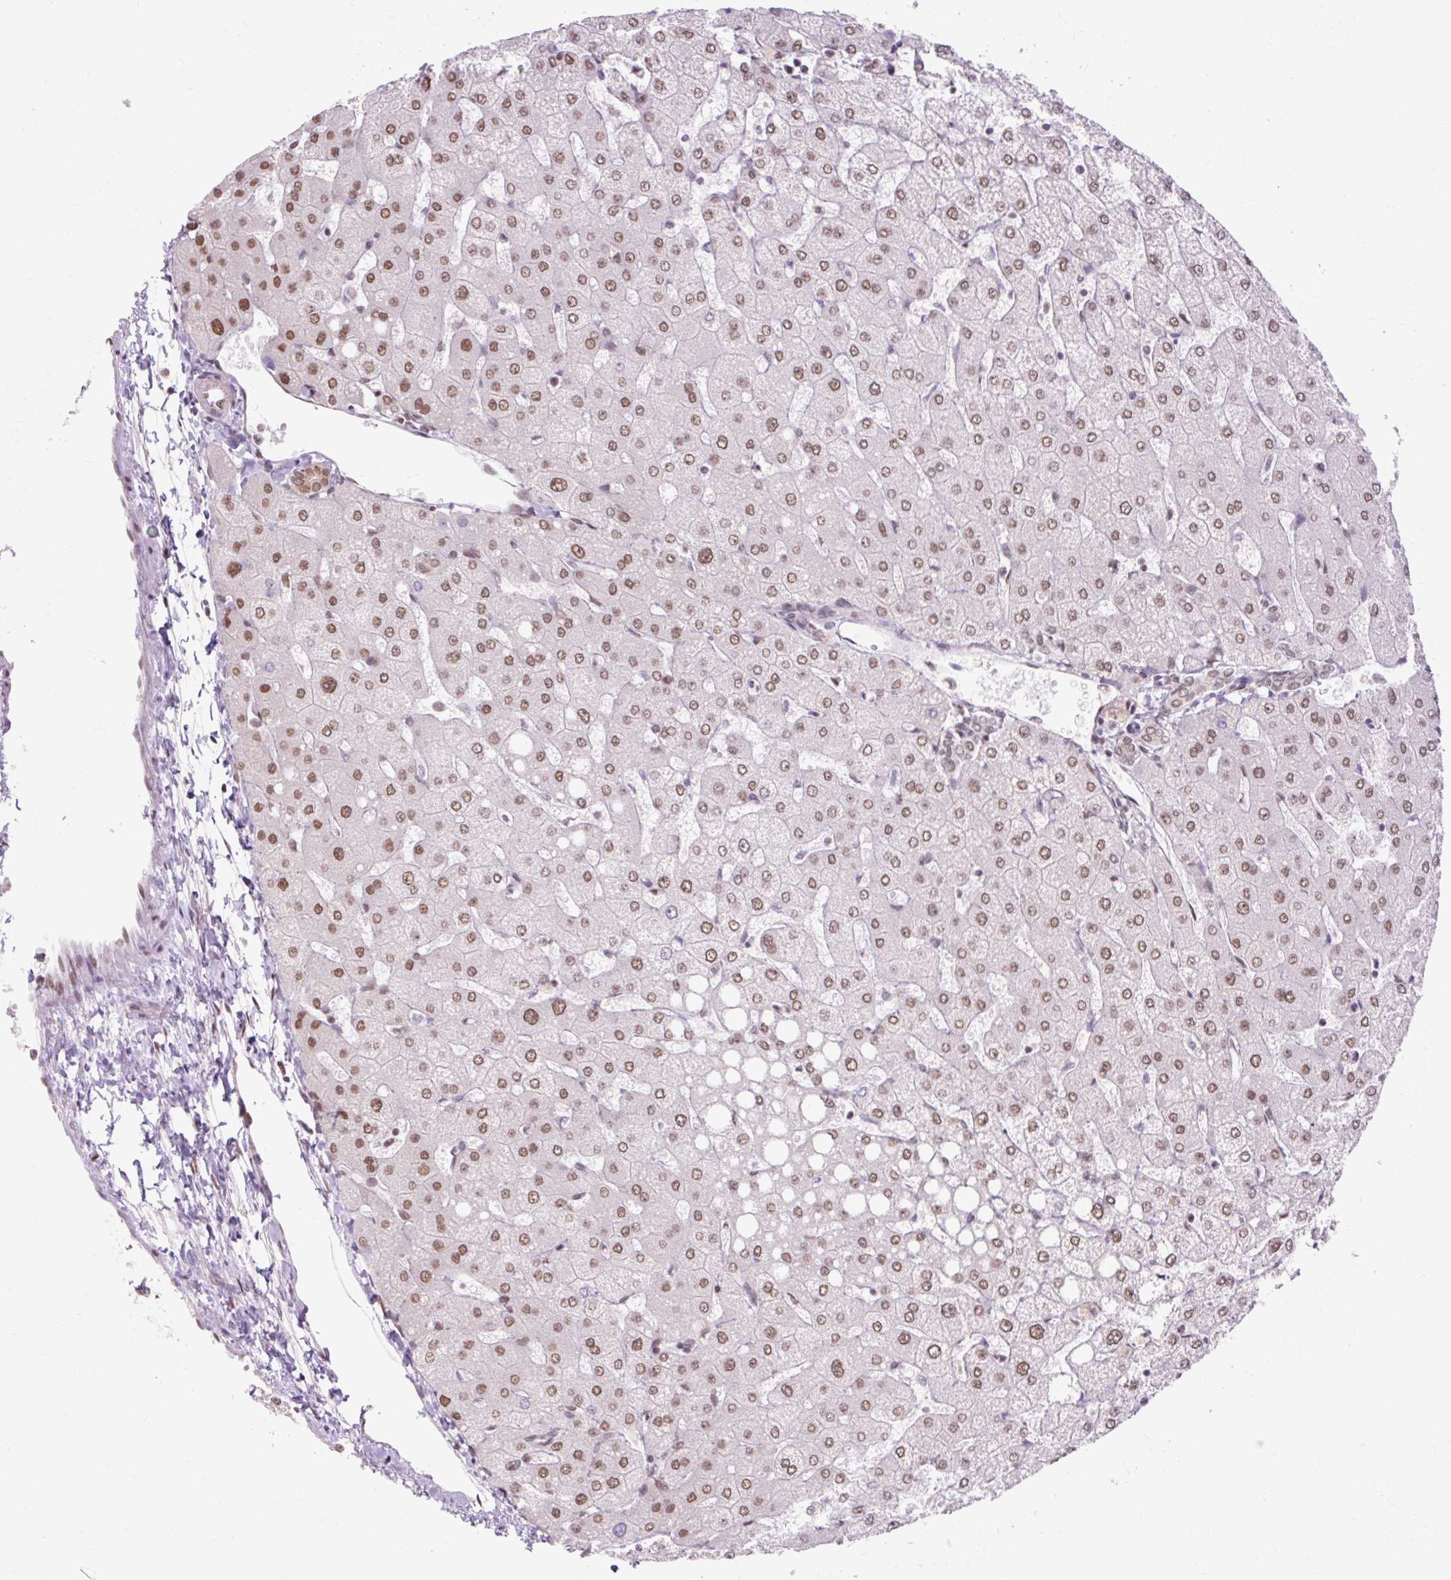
{"staining": {"intensity": "moderate", "quantity": ">75%", "location": "nuclear"}, "tissue": "liver", "cell_type": "Cholangiocytes", "image_type": "normal", "snomed": [{"axis": "morphology", "description": "Normal tissue, NOS"}, {"axis": "topography", "description": "Liver"}], "caption": "IHC of unremarkable liver exhibits medium levels of moderate nuclear positivity in about >75% of cholangiocytes.", "gene": "ENSG00000261832", "patient": {"sex": "female", "age": 54}}